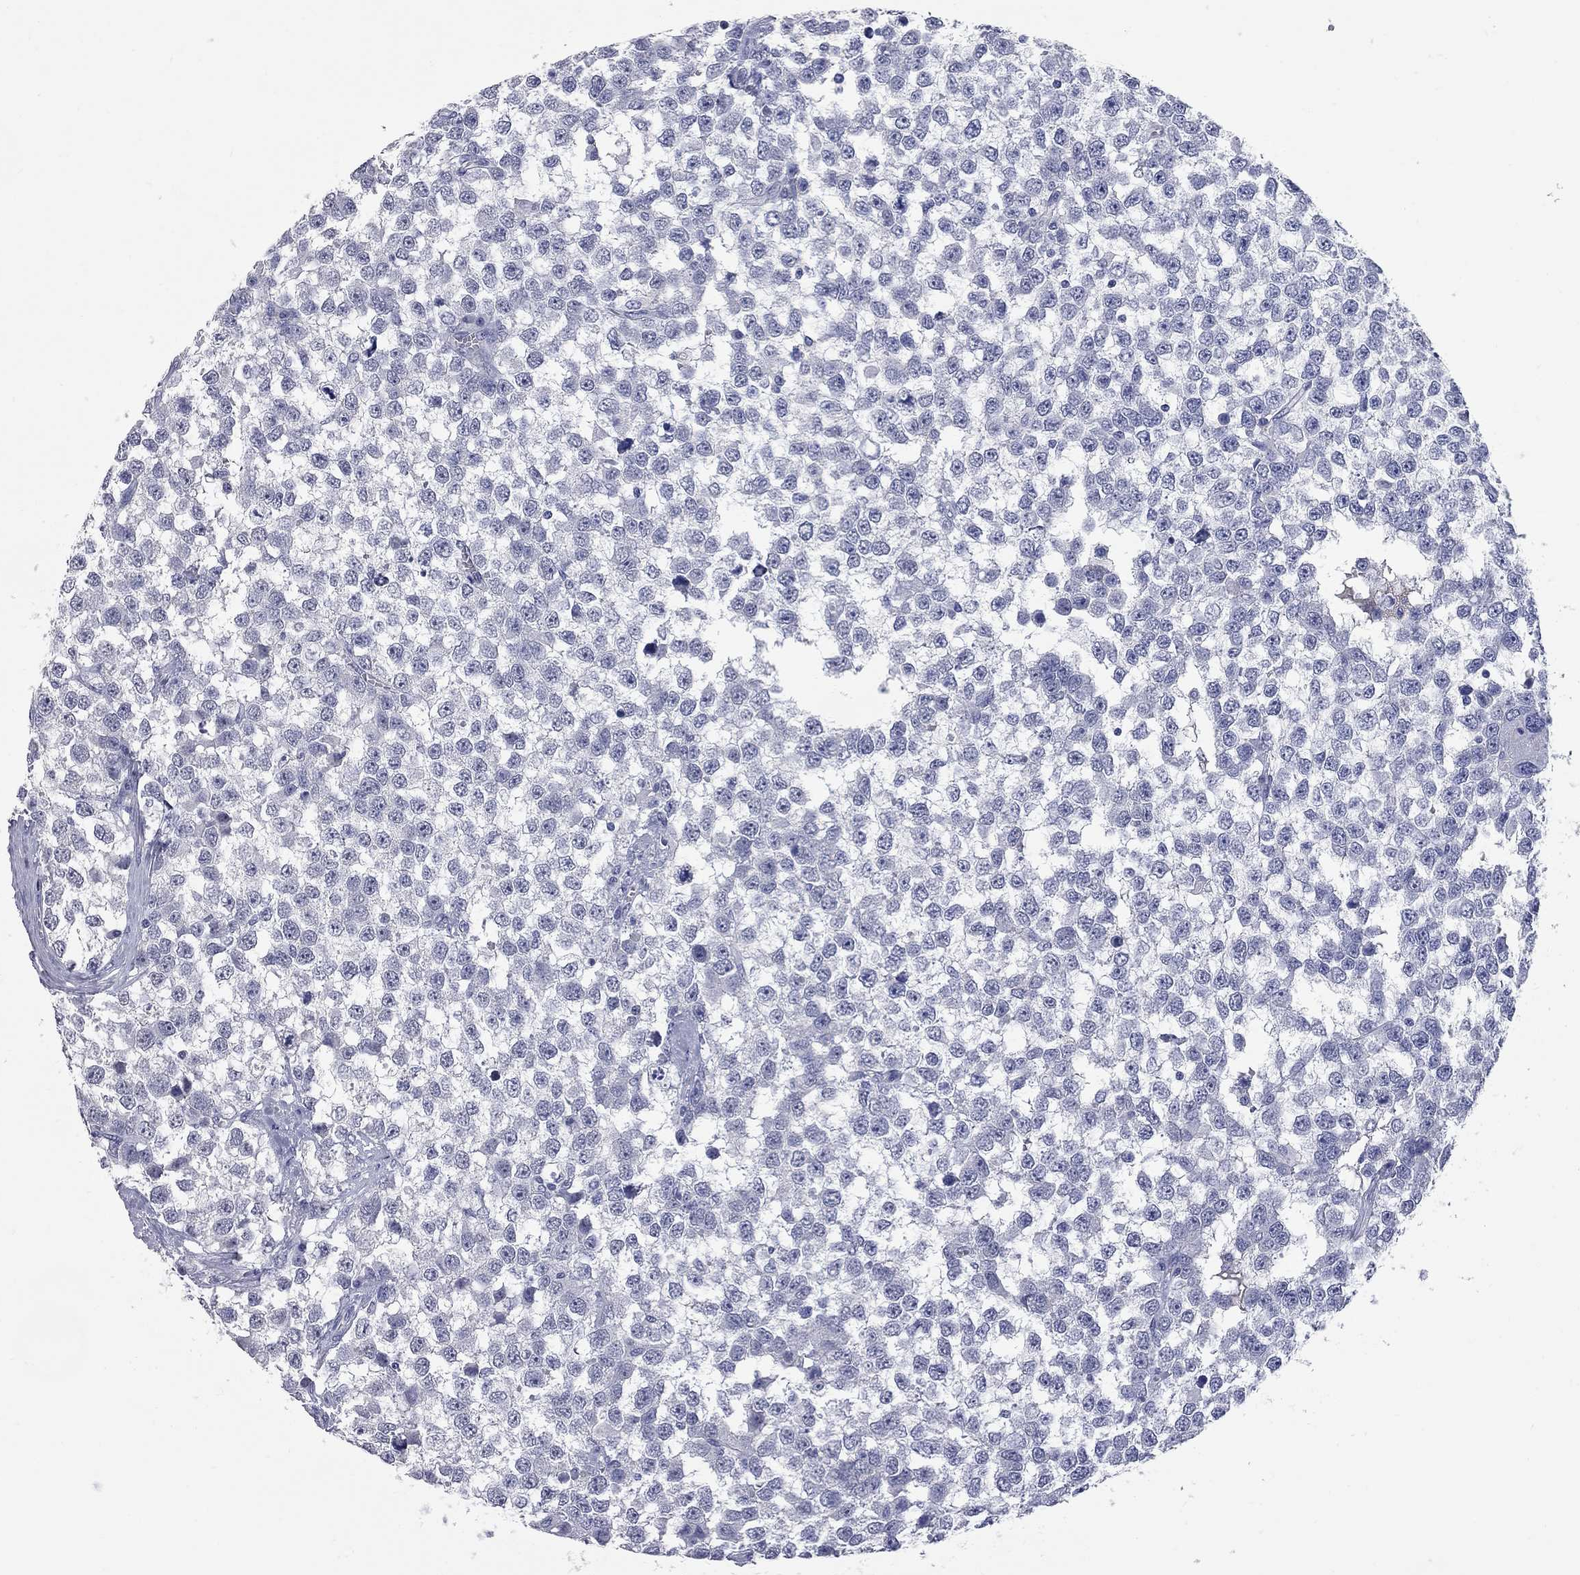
{"staining": {"intensity": "negative", "quantity": "none", "location": "none"}, "tissue": "testis cancer", "cell_type": "Tumor cells", "image_type": "cancer", "snomed": [{"axis": "morphology", "description": "Normal tissue, NOS"}, {"axis": "morphology", "description": "Seminoma, NOS"}, {"axis": "topography", "description": "Testis"}, {"axis": "topography", "description": "Epididymis"}], "caption": "Immunohistochemistry of testis cancer shows no staining in tumor cells. (DAB immunohistochemistry, high magnification).", "gene": "FAM221B", "patient": {"sex": "male", "age": 34}}